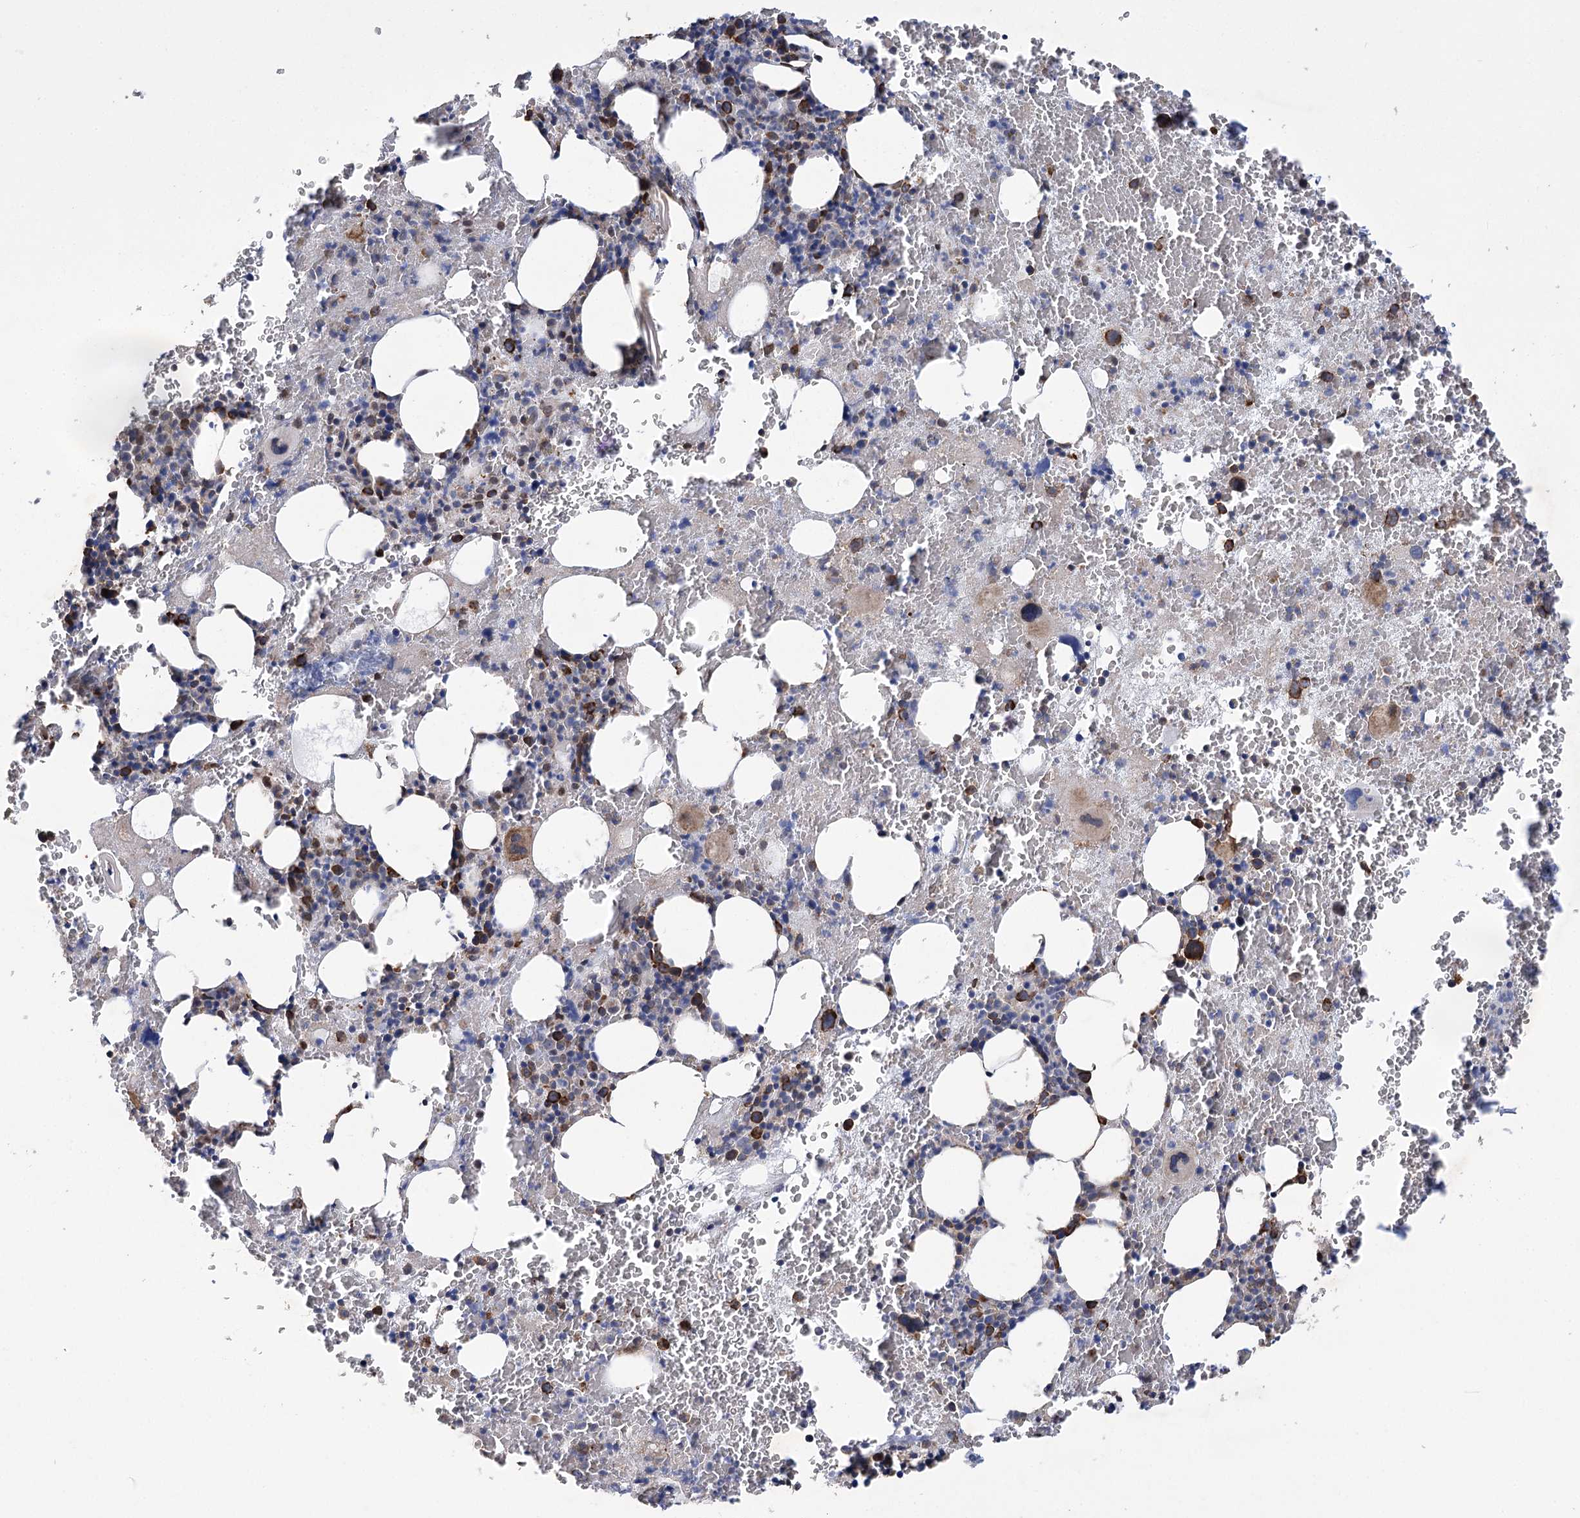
{"staining": {"intensity": "moderate", "quantity": "<25%", "location": "cytoplasmic/membranous"}, "tissue": "bone marrow", "cell_type": "Hematopoietic cells", "image_type": "normal", "snomed": [{"axis": "morphology", "description": "Normal tissue, NOS"}, {"axis": "topography", "description": "Bone marrow"}], "caption": "Bone marrow was stained to show a protein in brown. There is low levels of moderate cytoplasmic/membranous expression in about <25% of hematopoietic cells.", "gene": "NFU1", "patient": {"sex": "male", "age": 36}}